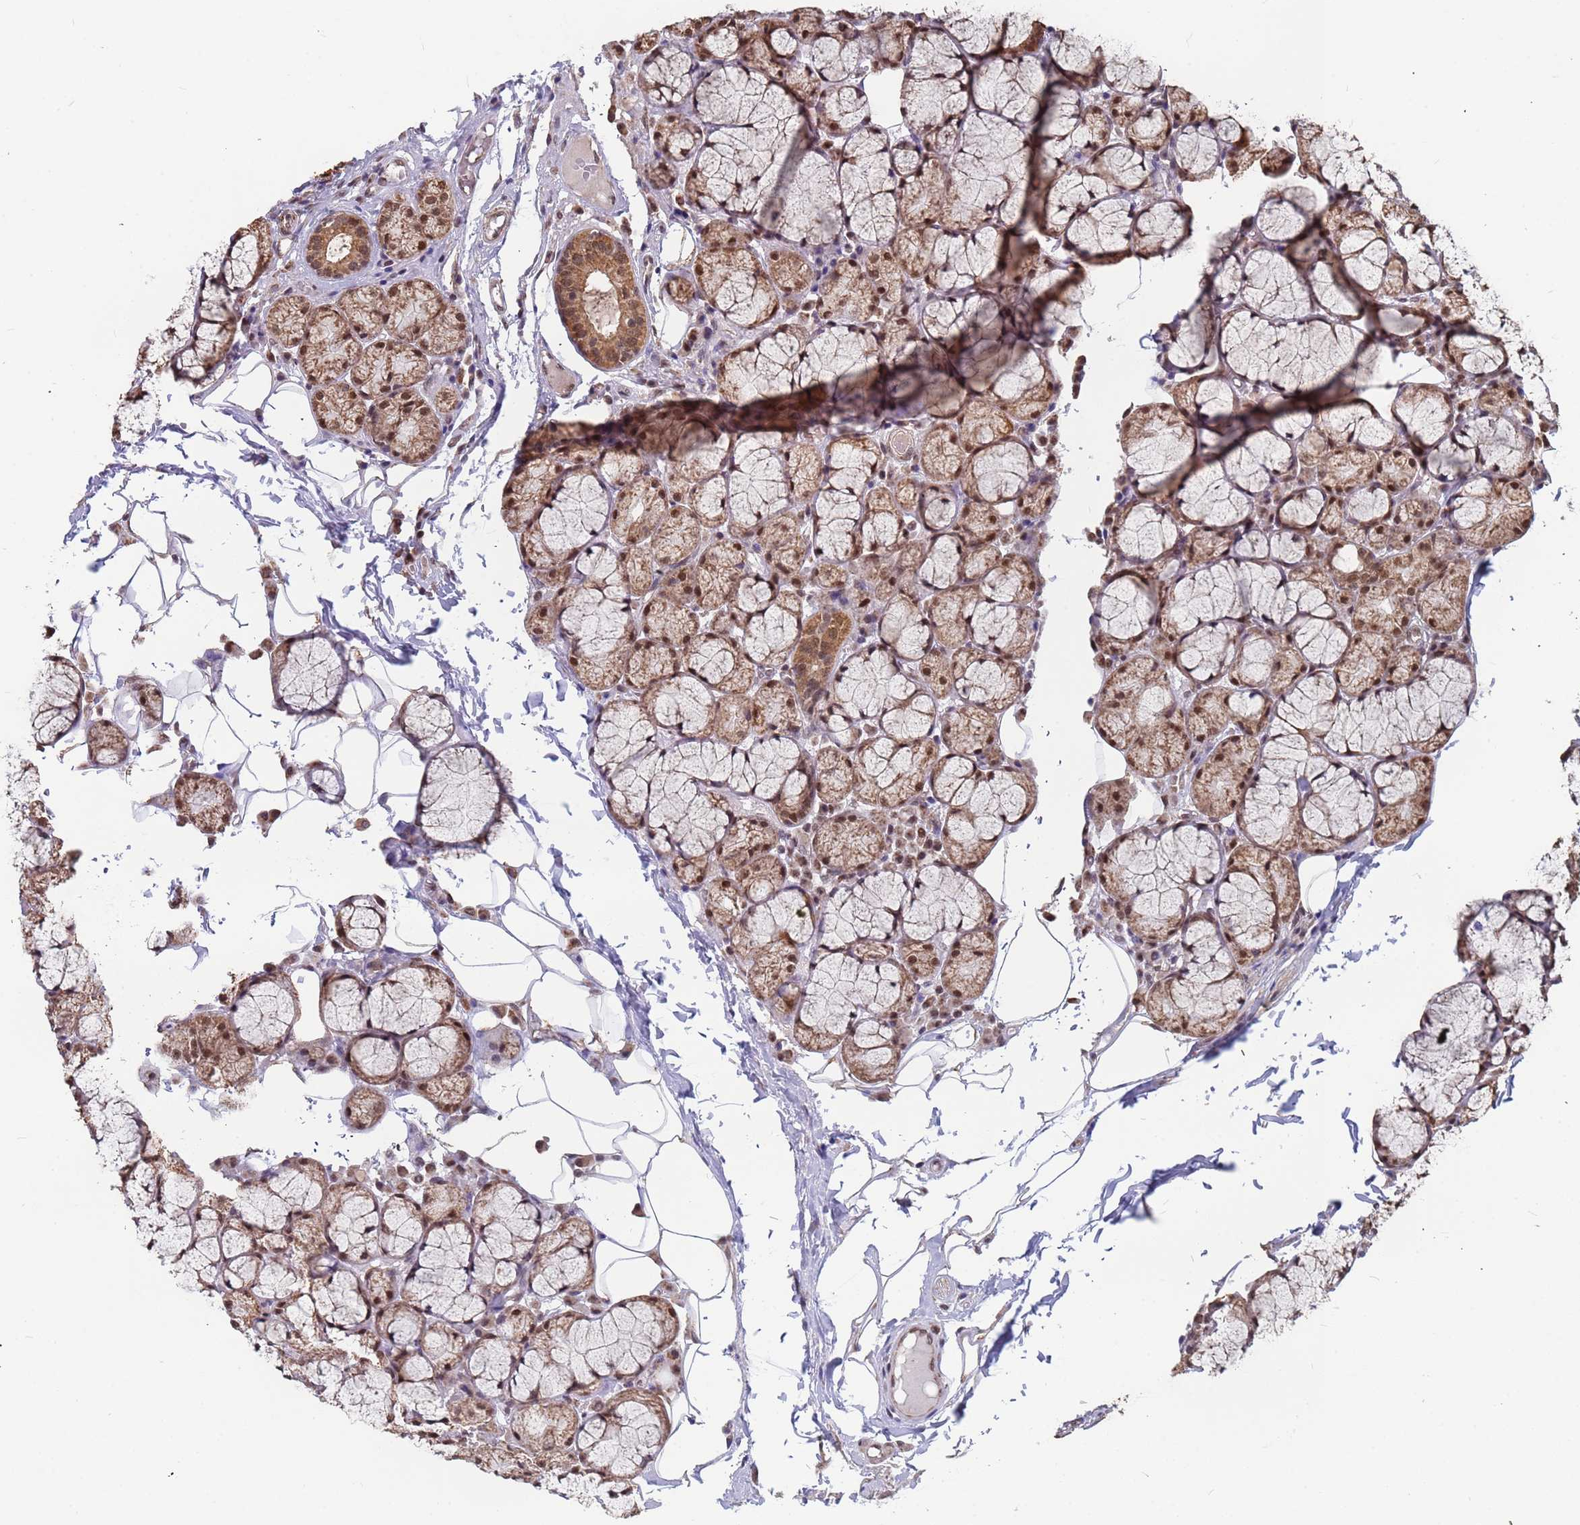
{"staining": {"intensity": "moderate", "quantity": ">75%", "location": "cytoplasmic/membranous,nuclear"}, "tissue": "oral mucosa", "cell_type": "Squamous epithelial cells", "image_type": "normal", "snomed": [{"axis": "morphology", "description": "Normal tissue, NOS"}, {"axis": "topography", "description": "Skeletal muscle"}, {"axis": "topography", "description": "Oral tissue"}, {"axis": "topography", "description": "Salivary gland"}, {"axis": "topography", "description": "Peripheral nerve tissue"}], "caption": "About >75% of squamous epithelial cells in benign human oral mucosa exhibit moderate cytoplasmic/membranous,nuclear protein staining as visualized by brown immunohistochemical staining.", "gene": "DENND2B", "patient": {"sex": "male", "age": 54}}